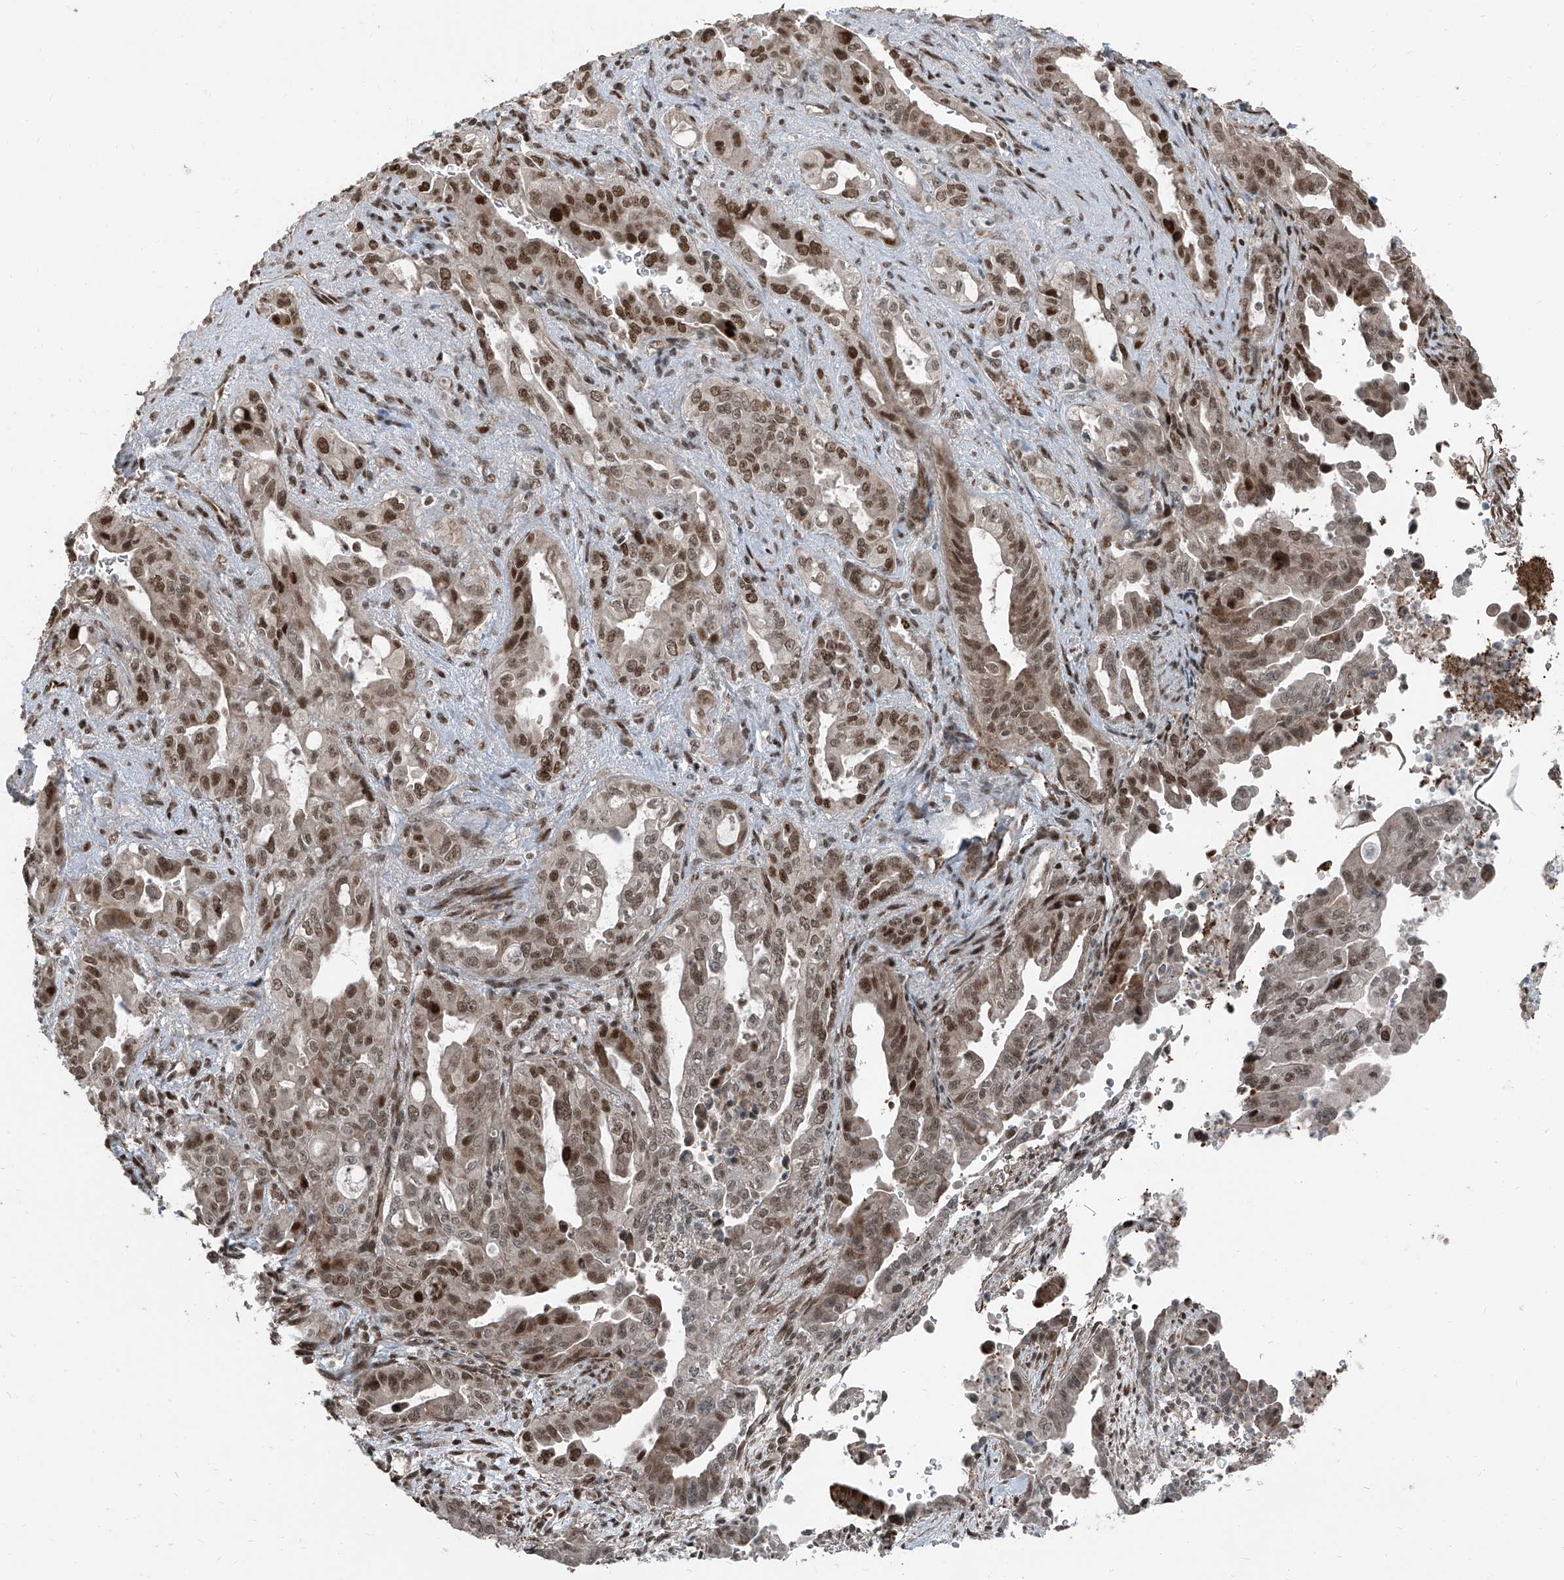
{"staining": {"intensity": "moderate", "quantity": ">75%", "location": "nuclear"}, "tissue": "pancreatic cancer", "cell_type": "Tumor cells", "image_type": "cancer", "snomed": [{"axis": "morphology", "description": "Adenocarcinoma, NOS"}, {"axis": "topography", "description": "Pancreas"}], "caption": "An image showing moderate nuclear expression in about >75% of tumor cells in pancreatic adenocarcinoma, as visualized by brown immunohistochemical staining.", "gene": "ZNF570", "patient": {"sex": "male", "age": 70}}